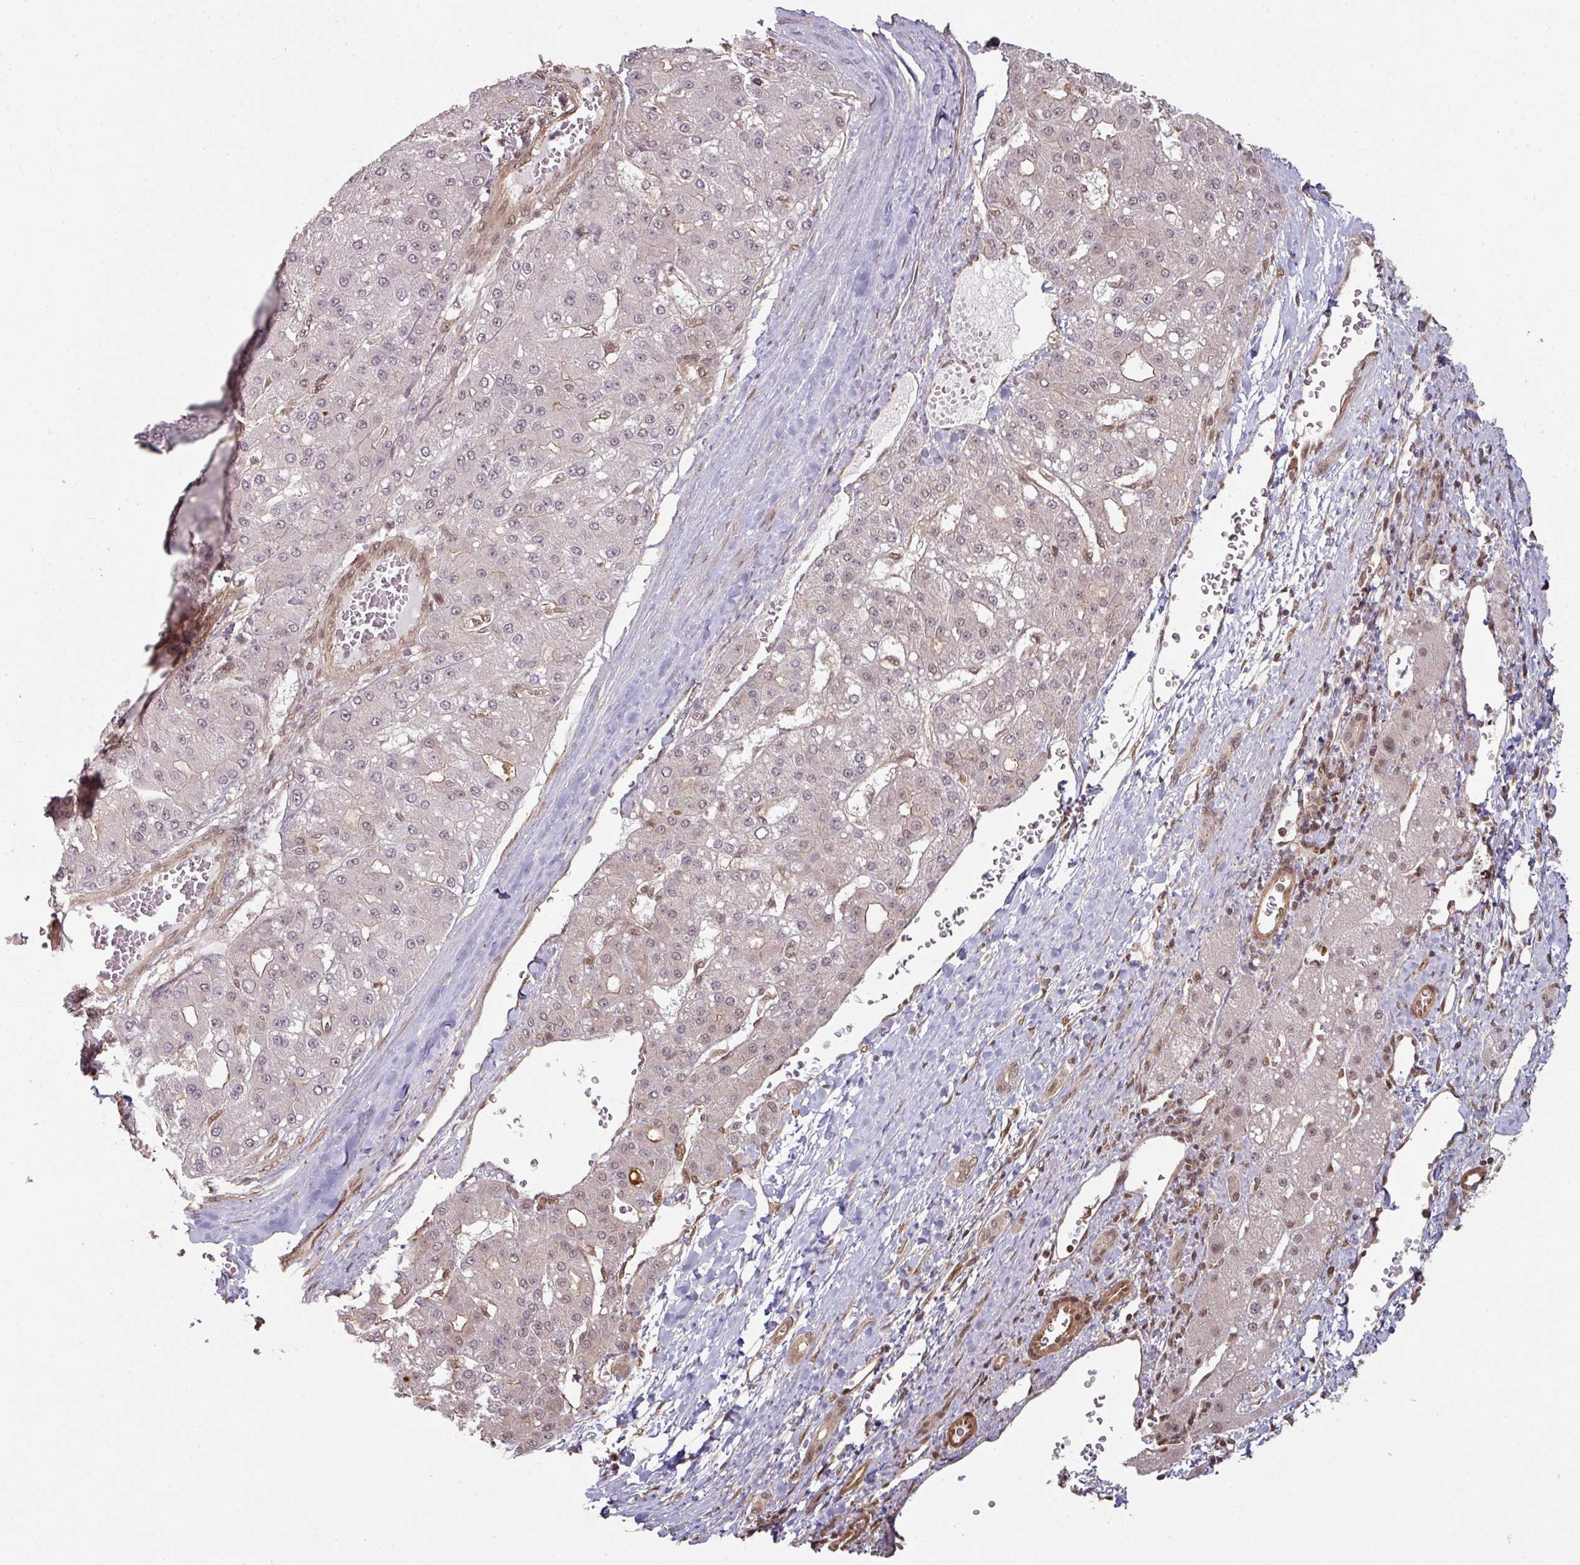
{"staining": {"intensity": "moderate", "quantity": "25%-75%", "location": "nuclear"}, "tissue": "liver cancer", "cell_type": "Tumor cells", "image_type": "cancer", "snomed": [{"axis": "morphology", "description": "Carcinoma, Hepatocellular, NOS"}, {"axis": "topography", "description": "Liver"}], "caption": "This photomicrograph reveals immunohistochemistry (IHC) staining of liver cancer, with medium moderate nuclear staining in about 25%-75% of tumor cells.", "gene": "SIK3", "patient": {"sex": "male", "age": 67}}